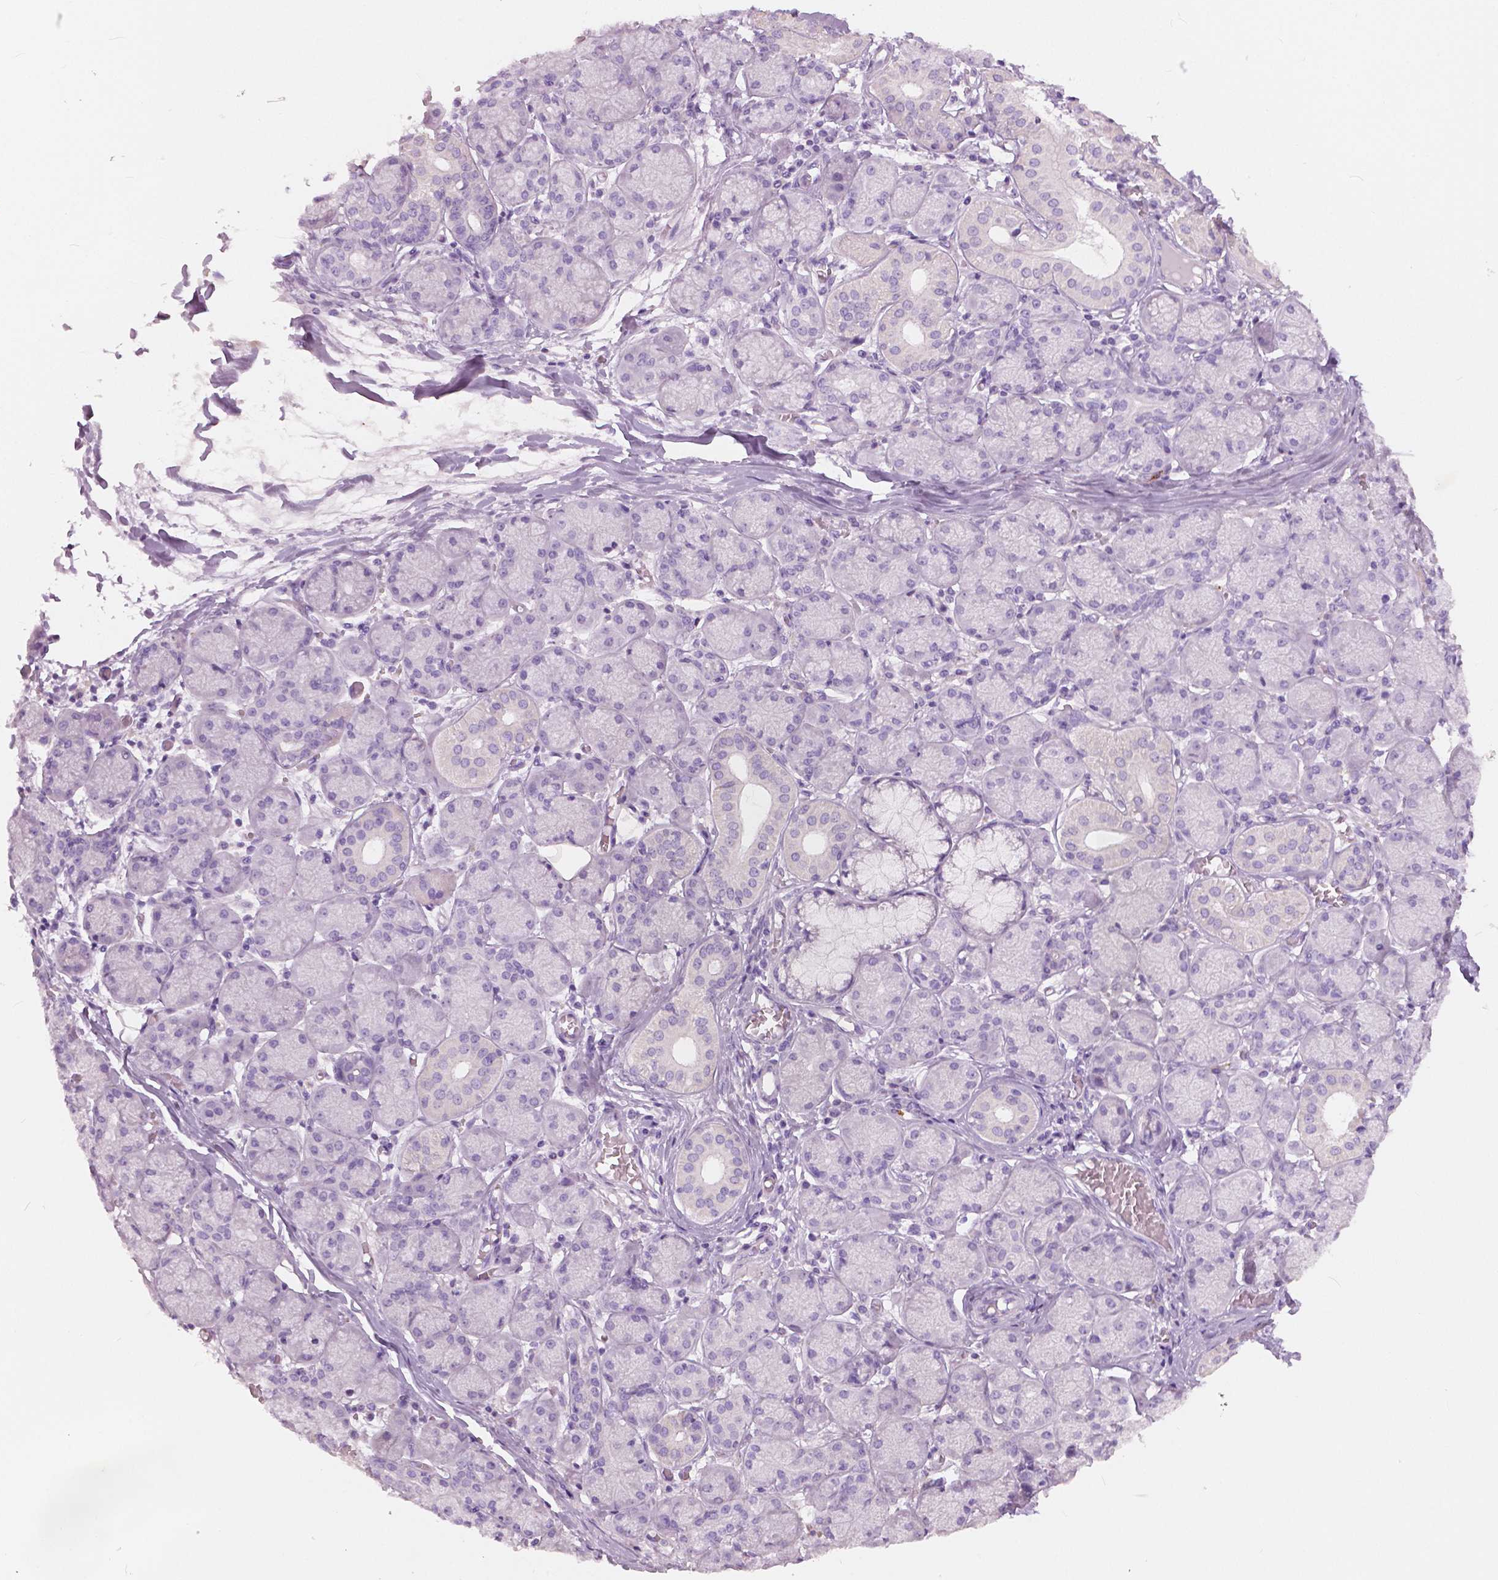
{"staining": {"intensity": "negative", "quantity": "none", "location": "none"}, "tissue": "salivary gland", "cell_type": "Glandular cells", "image_type": "normal", "snomed": [{"axis": "morphology", "description": "Normal tissue, NOS"}, {"axis": "topography", "description": "Salivary gland"}, {"axis": "topography", "description": "Peripheral nerve tissue"}], "caption": "Image shows no significant protein positivity in glandular cells of benign salivary gland. The staining is performed using DAB brown chromogen with nuclei counter-stained in using hematoxylin.", "gene": "CXCR2", "patient": {"sex": "female", "age": 24}}